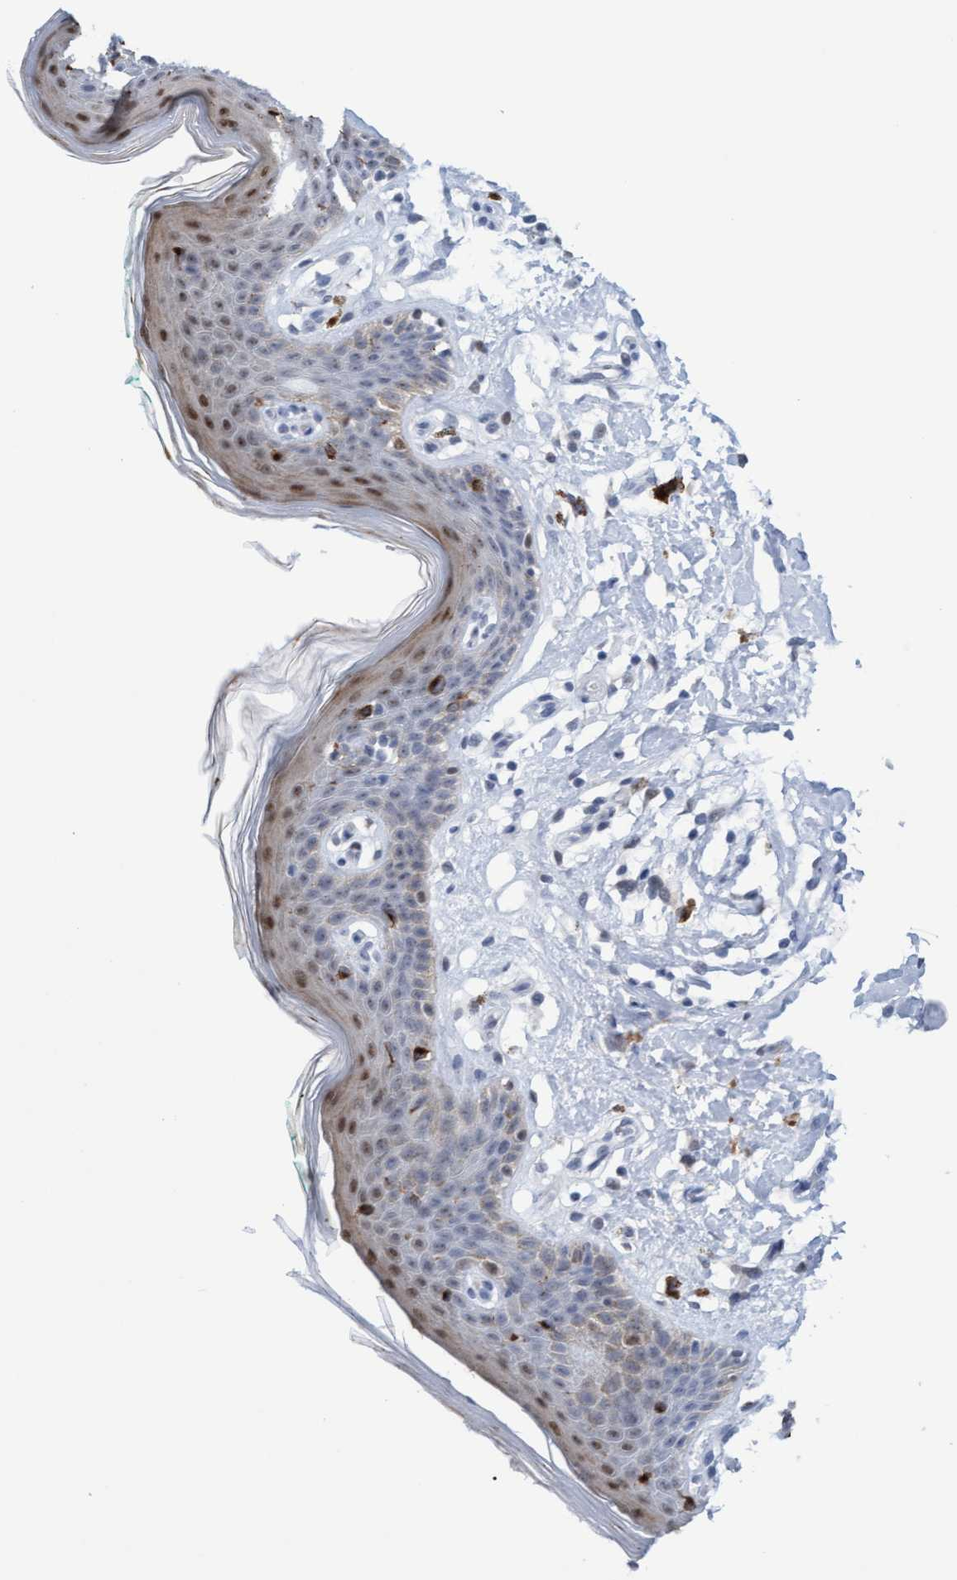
{"staining": {"intensity": "strong", "quantity": "25%-75%", "location": "nuclear"}, "tissue": "skin", "cell_type": "Epidermal cells", "image_type": "normal", "snomed": [{"axis": "morphology", "description": "Normal tissue, NOS"}, {"axis": "topography", "description": "Vulva"}], "caption": "DAB (3,3'-diaminobenzidine) immunohistochemical staining of normal human skin shows strong nuclear protein staining in approximately 25%-75% of epidermal cells.", "gene": "PINX1", "patient": {"sex": "female", "age": 66}}